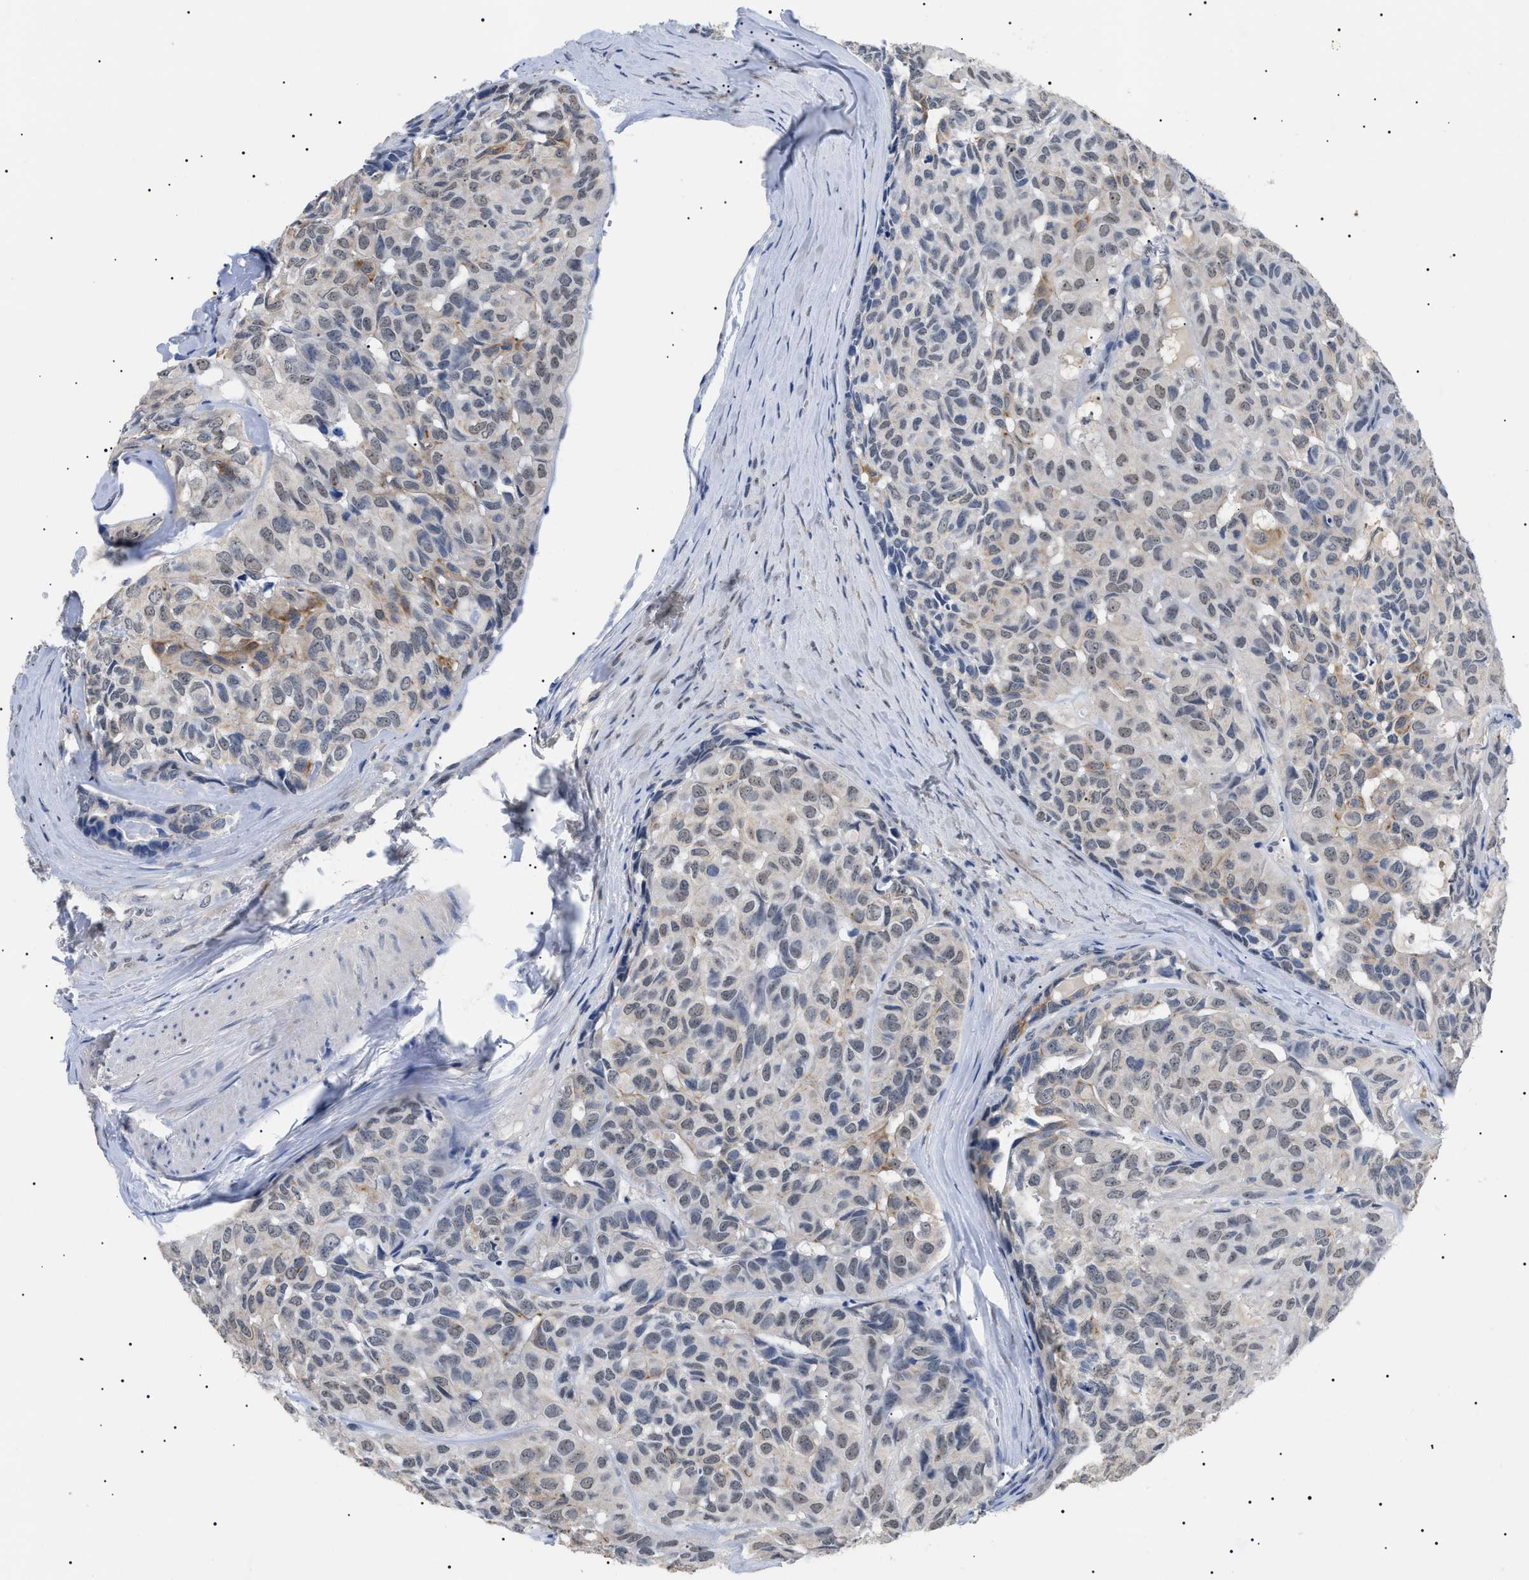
{"staining": {"intensity": "weak", "quantity": ">75%", "location": "cytoplasmic/membranous,nuclear"}, "tissue": "head and neck cancer", "cell_type": "Tumor cells", "image_type": "cancer", "snomed": [{"axis": "morphology", "description": "Adenocarcinoma, NOS"}, {"axis": "topography", "description": "Salivary gland, NOS"}, {"axis": "topography", "description": "Head-Neck"}], "caption": "Head and neck cancer (adenocarcinoma) stained with immunohistochemistry (IHC) shows weak cytoplasmic/membranous and nuclear positivity in about >75% of tumor cells. Nuclei are stained in blue.", "gene": "PRRT2", "patient": {"sex": "female", "age": 76}}